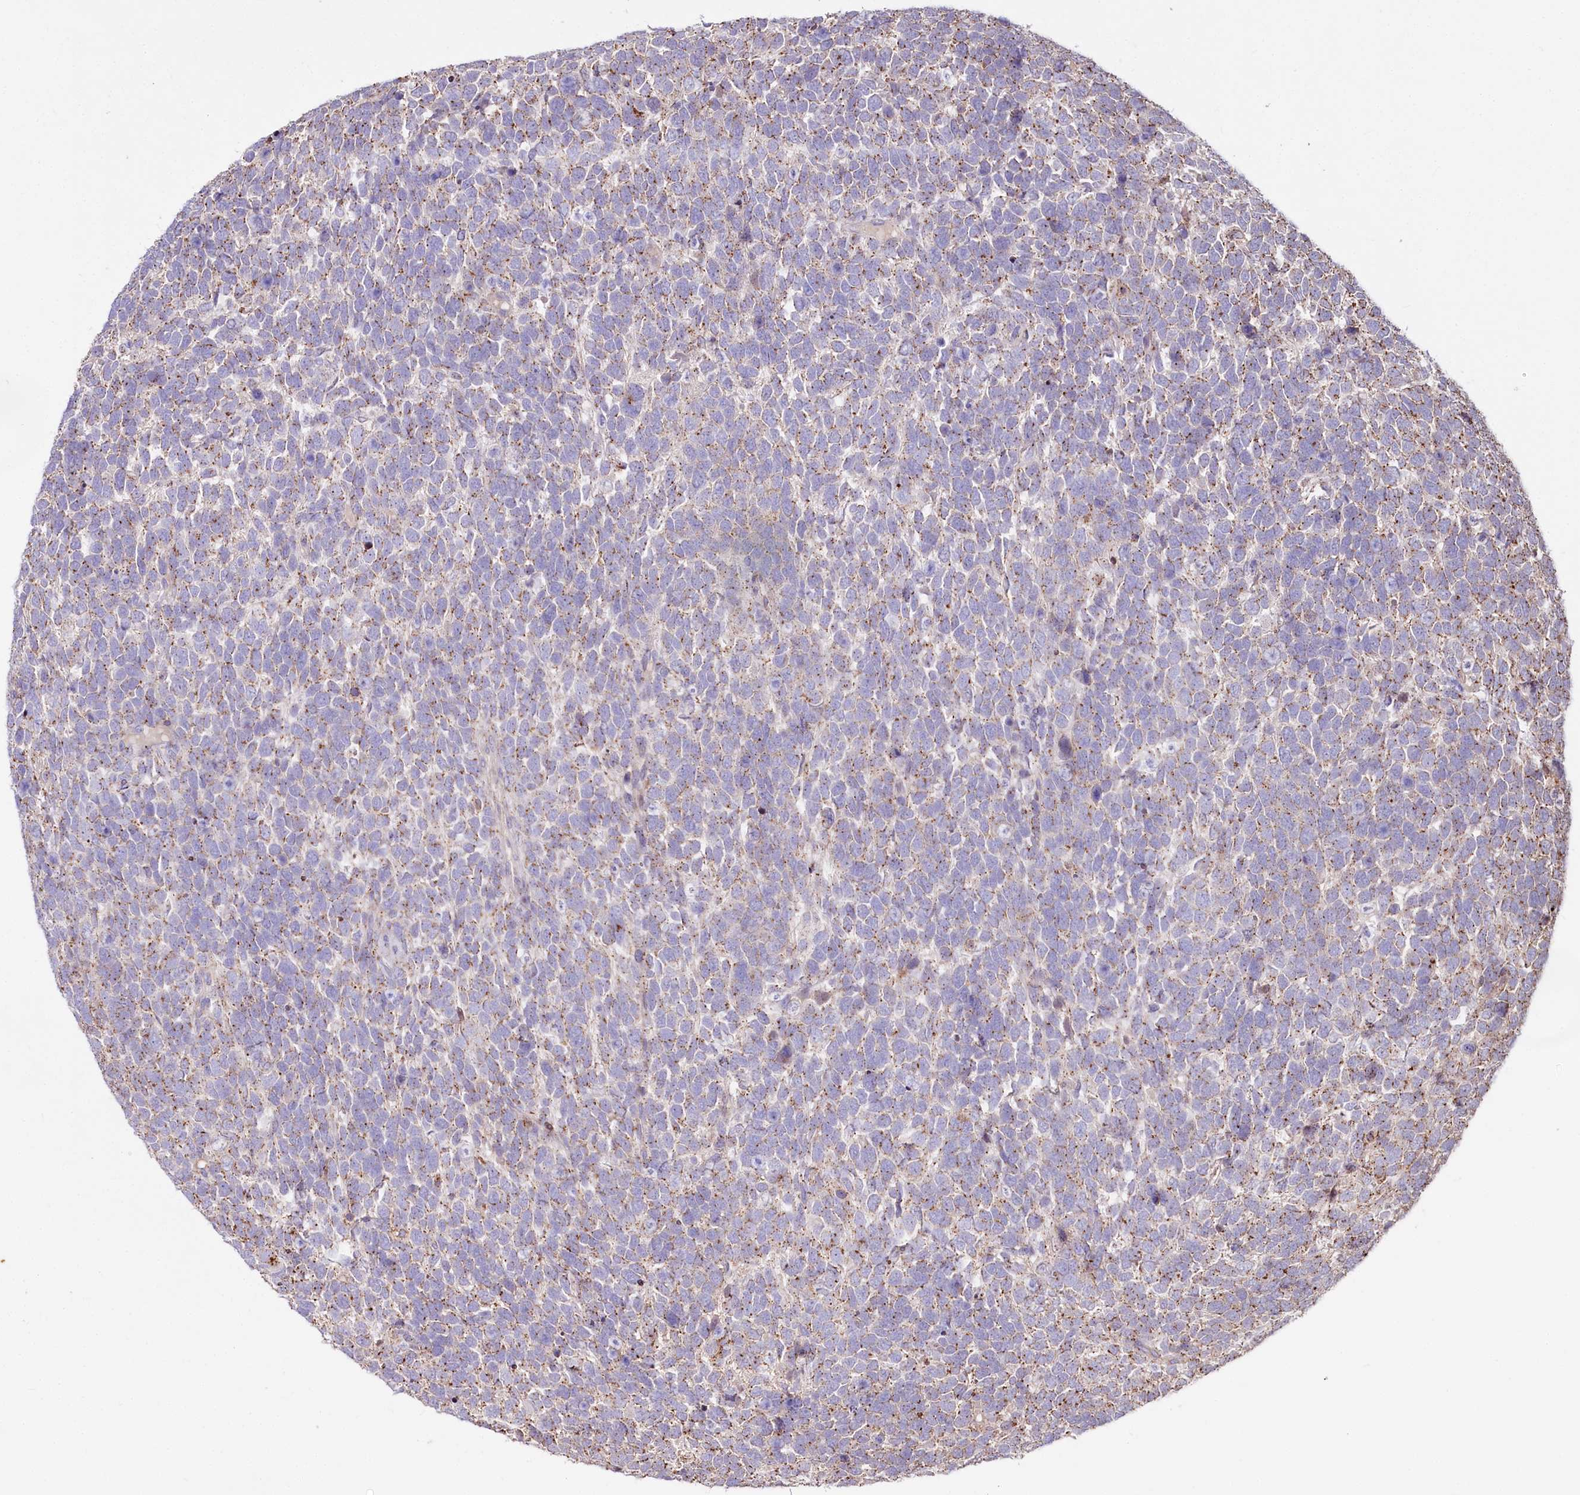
{"staining": {"intensity": "weak", "quantity": "25%-75%", "location": "cytoplasmic/membranous"}, "tissue": "urothelial cancer", "cell_type": "Tumor cells", "image_type": "cancer", "snomed": [{"axis": "morphology", "description": "Urothelial carcinoma, High grade"}, {"axis": "topography", "description": "Urinary bladder"}], "caption": "Protein staining of high-grade urothelial carcinoma tissue demonstrates weak cytoplasmic/membranous staining in approximately 25%-75% of tumor cells. Immunohistochemistry (ihc) stains the protein in brown and the nuclei are stained blue.", "gene": "ZFYVE27", "patient": {"sex": "female", "age": 82}}